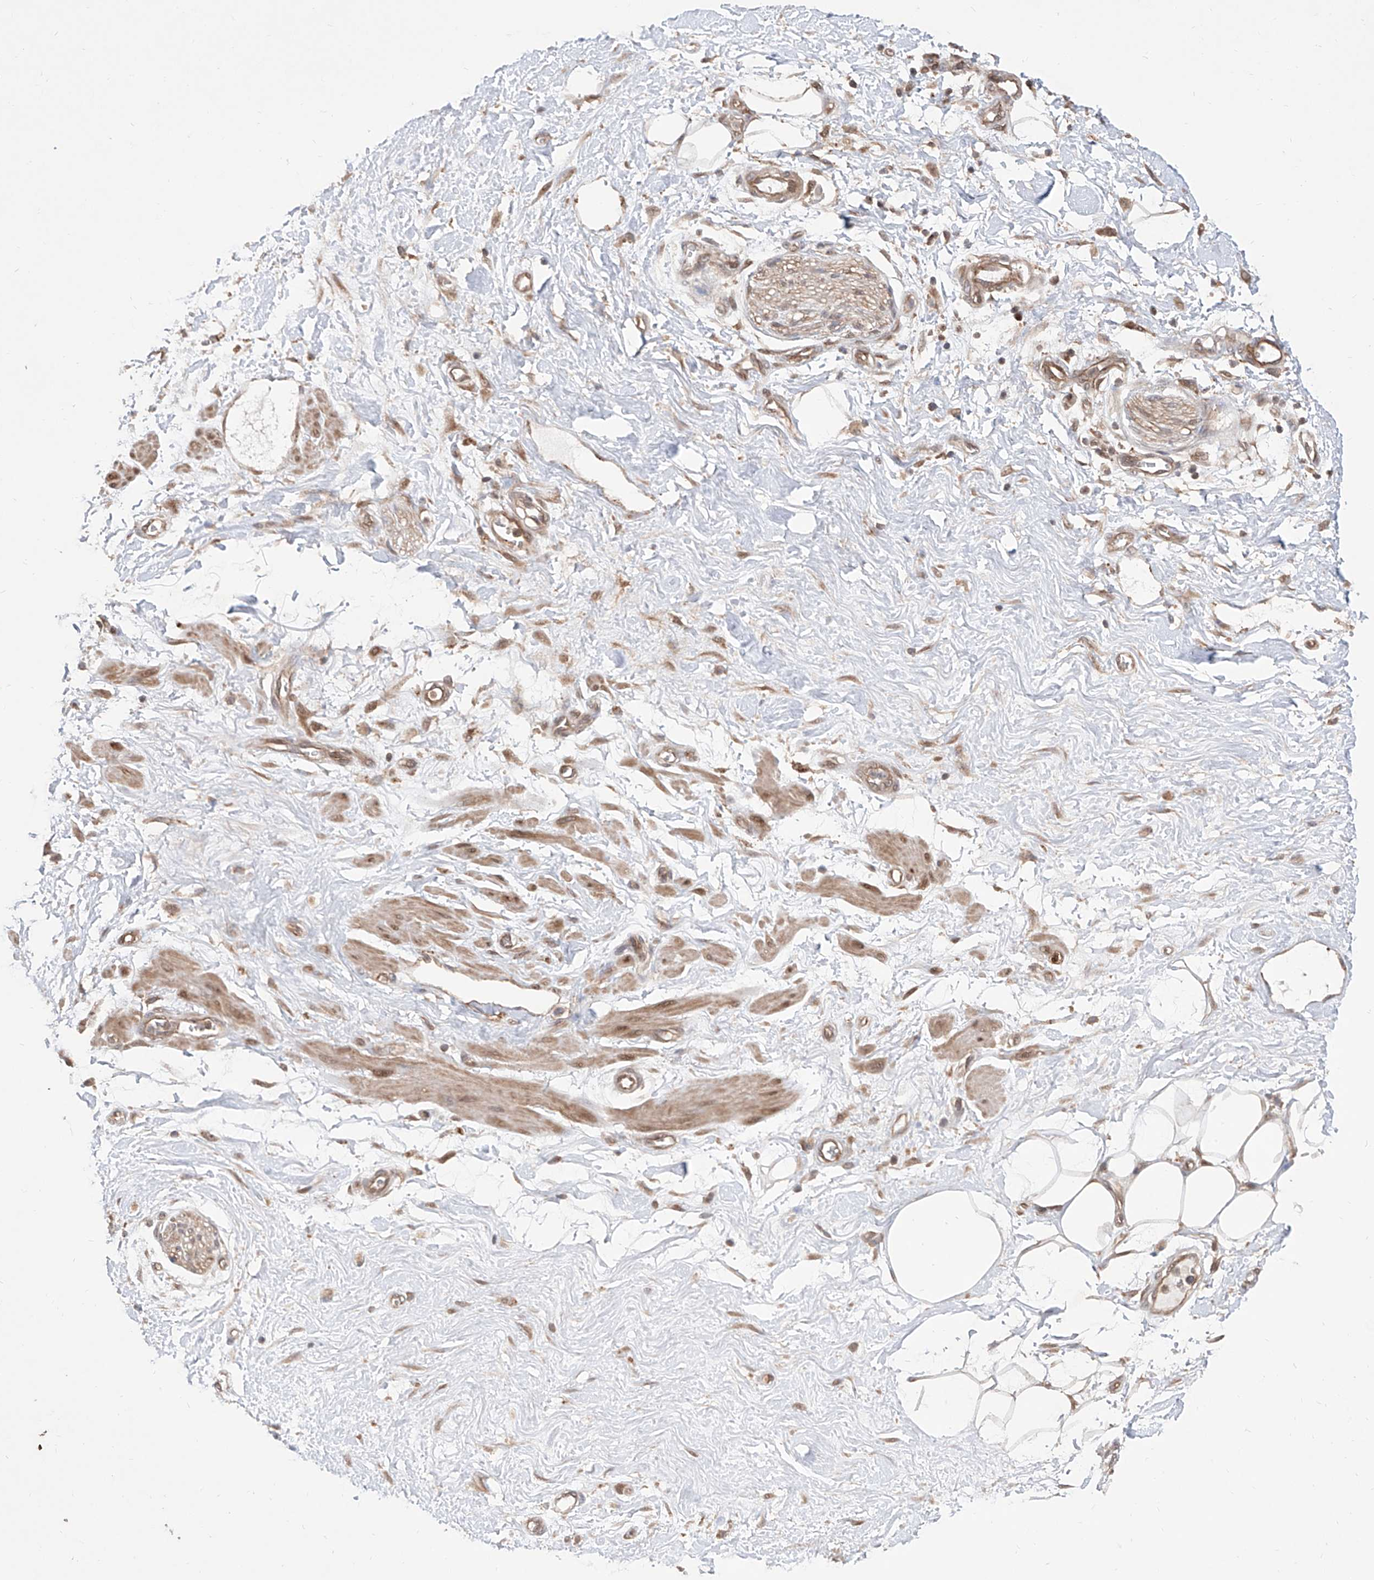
{"staining": {"intensity": "moderate", "quantity": ">75%", "location": "cytoplasmic/membranous,nuclear"}, "tissue": "adipose tissue", "cell_type": "Adipocytes", "image_type": "normal", "snomed": [{"axis": "morphology", "description": "Normal tissue, NOS"}, {"axis": "morphology", "description": "Adenocarcinoma, NOS"}, {"axis": "topography", "description": "Pancreas"}, {"axis": "topography", "description": "Peripheral nerve tissue"}], "caption": "Immunohistochemical staining of benign adipose tissue displays moderate cytoplasmic/membranous,nuclear protein staining in approximately >75% of adipocytes. The staining is performed using DAB (3,3'-diaminobenzidine) brown chromogen to label protein expression. The nuclei are counter-stained blue using hematoxylin.", "gene": "HOXC8", "patient": {"sex": "male", "age": 59}}